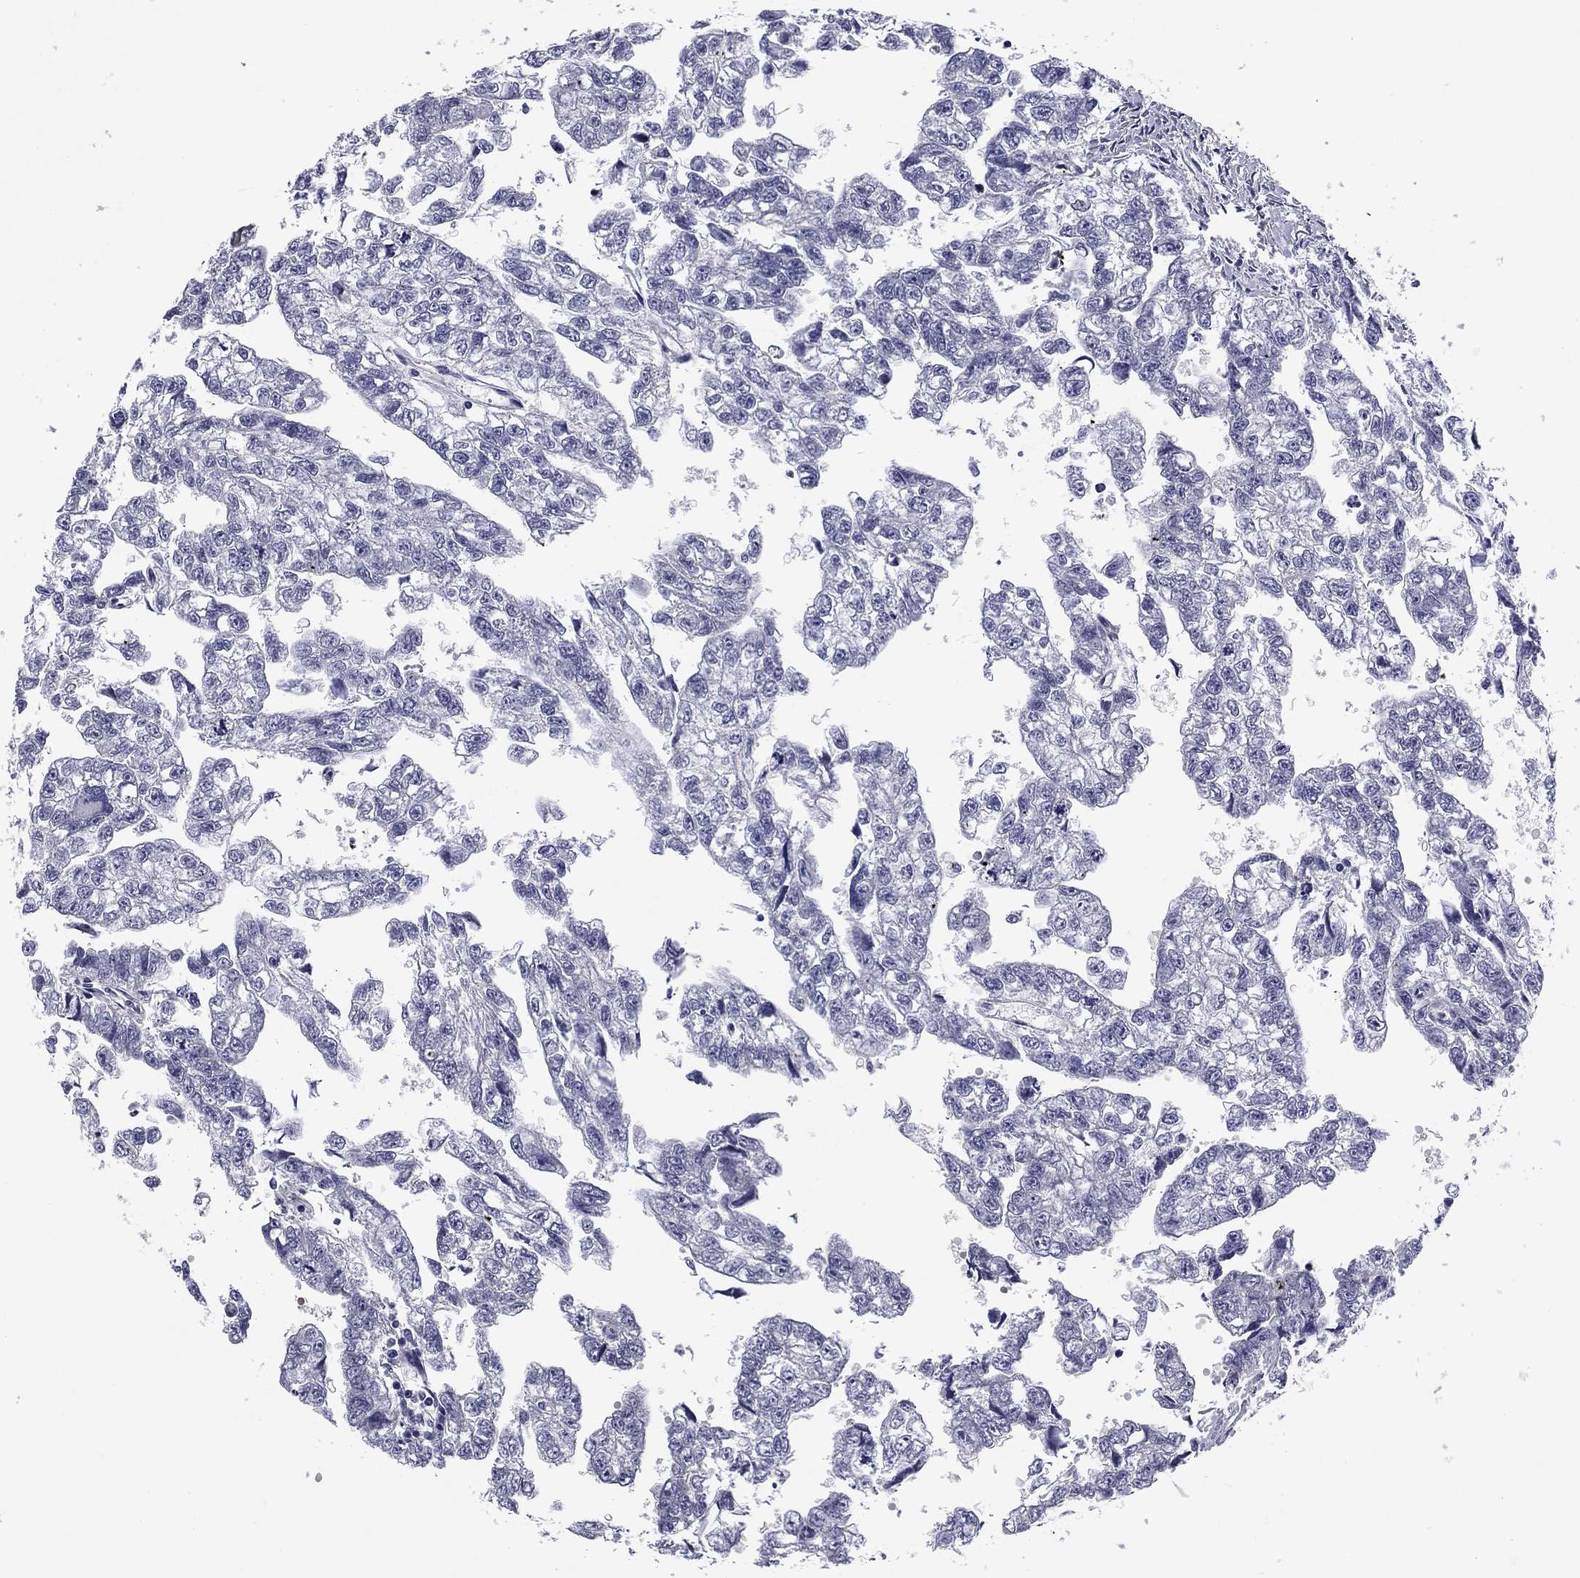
{"staining": {"intensity": "negative", "quantity": "none", "location": "none"}, "tissue": "testis cancer", "cell_type": "Tumor cells", "image_type": "cancer", "snomed": [{"axis": "morphology", "description": "Carcinoma, Embryonal, NOS"}, {"axis": "morphology", "description": "Teratoma, malignant, NOS"}, {"axis": "topography", "description": "Testis"}], "caption": "Tumor cells are negative for brown protein staining in malignant teratoma (testis). Nuclei are stained in blue.", "gene": "REXO5", "patient": {"sex": "male", "age": 44}}